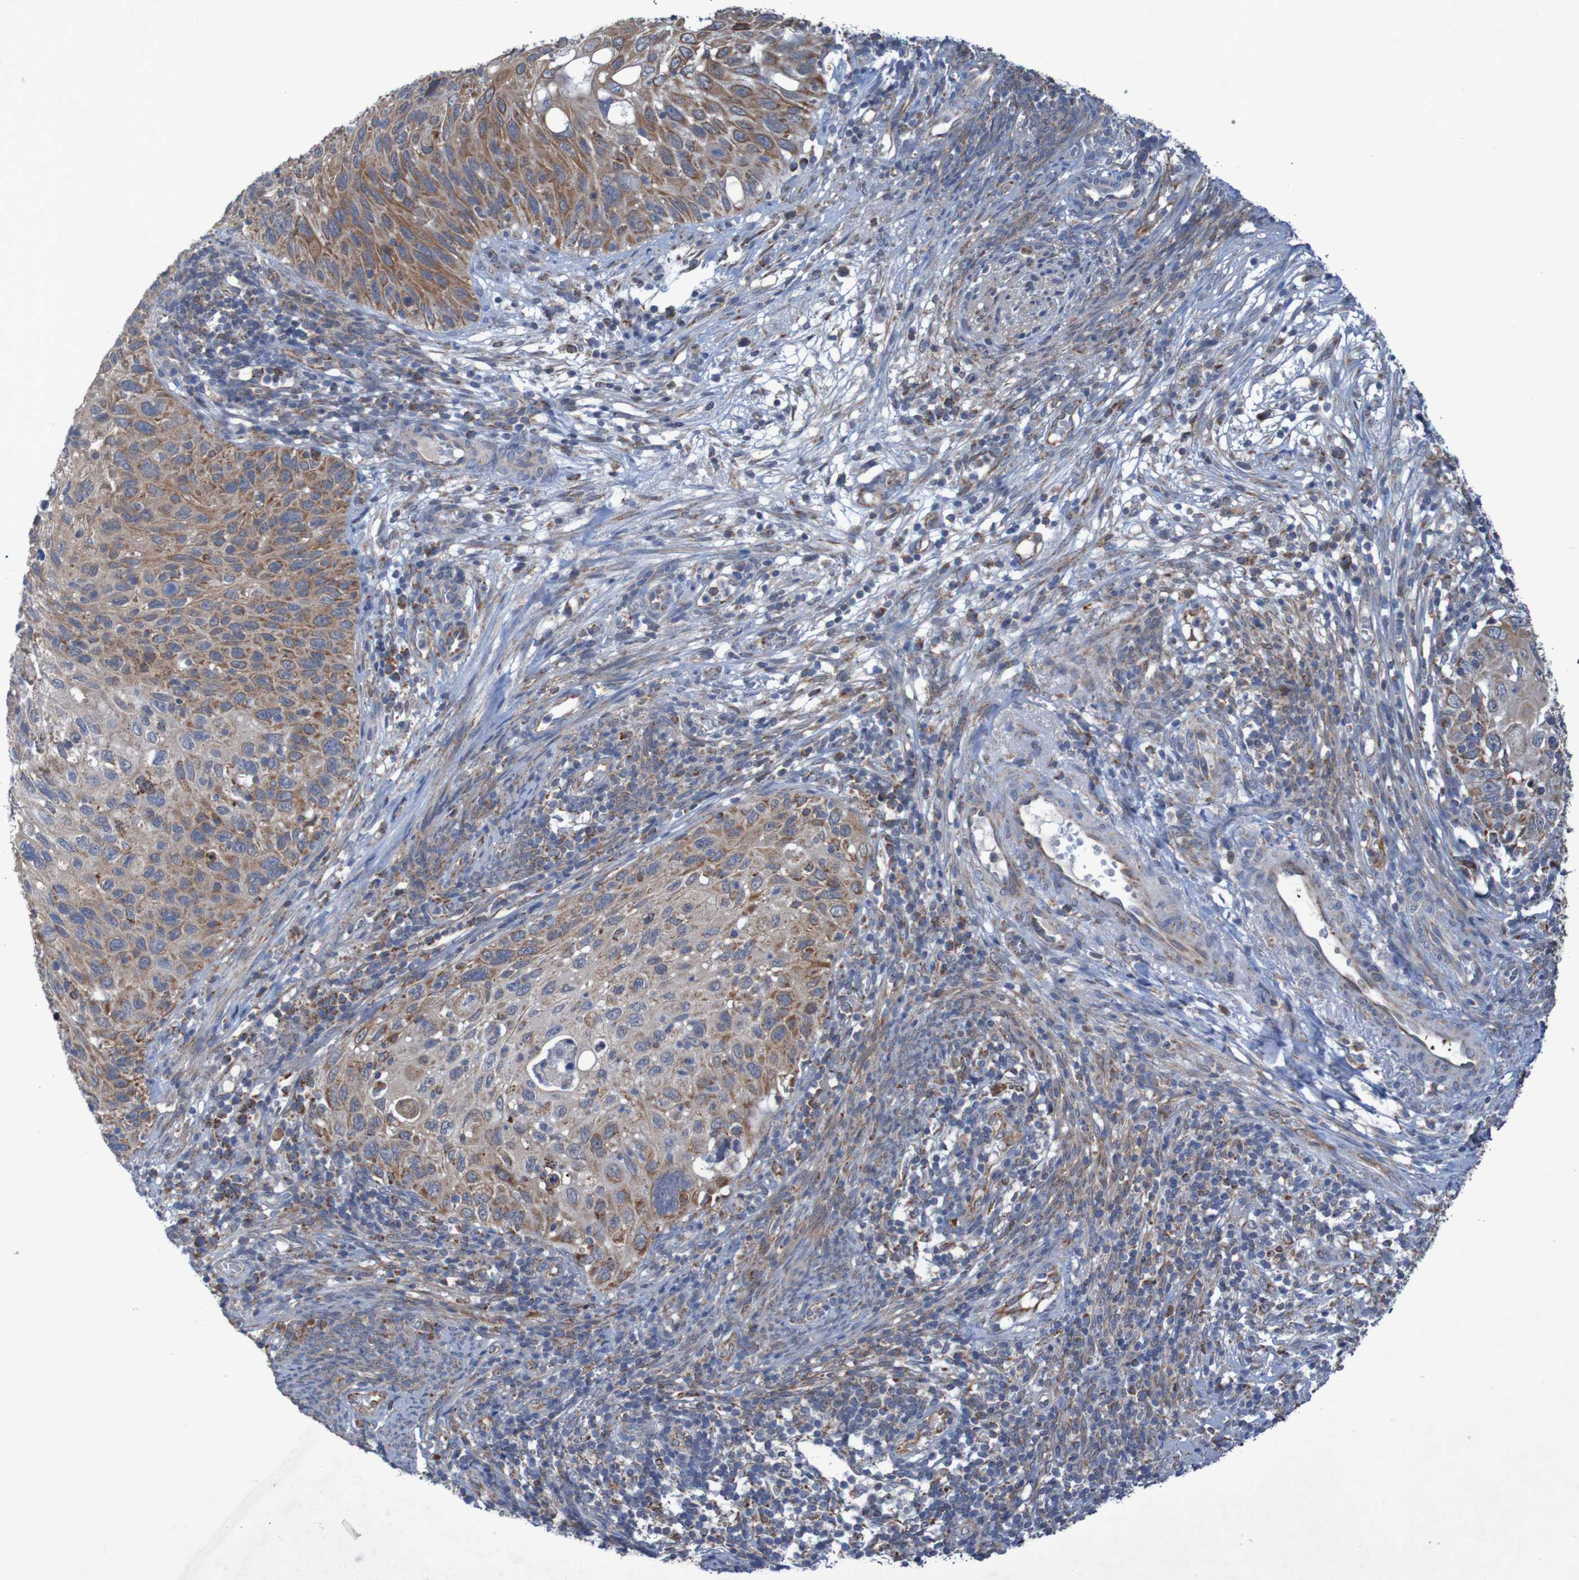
{"staining": {"intensity": "moderate", "quantity": ">75%", "location": "cytoplasmic/membranous"}, "tissue": "cervical cancer", "cell_type": "Tumor cells", "image_type": "cancer", "snomed": [{"axis": "morphology", "description": "Squamous cell carcinoma, NOS"}, {"axis": "topography", "description": "Cervix"}], "caption": "Human squamous cell carcinoma (cervical) stained with a protein marker displays moderate staining in tumor cells.", "gene": "CCDC51", "patient": {"sex": "female", "age": 70}}